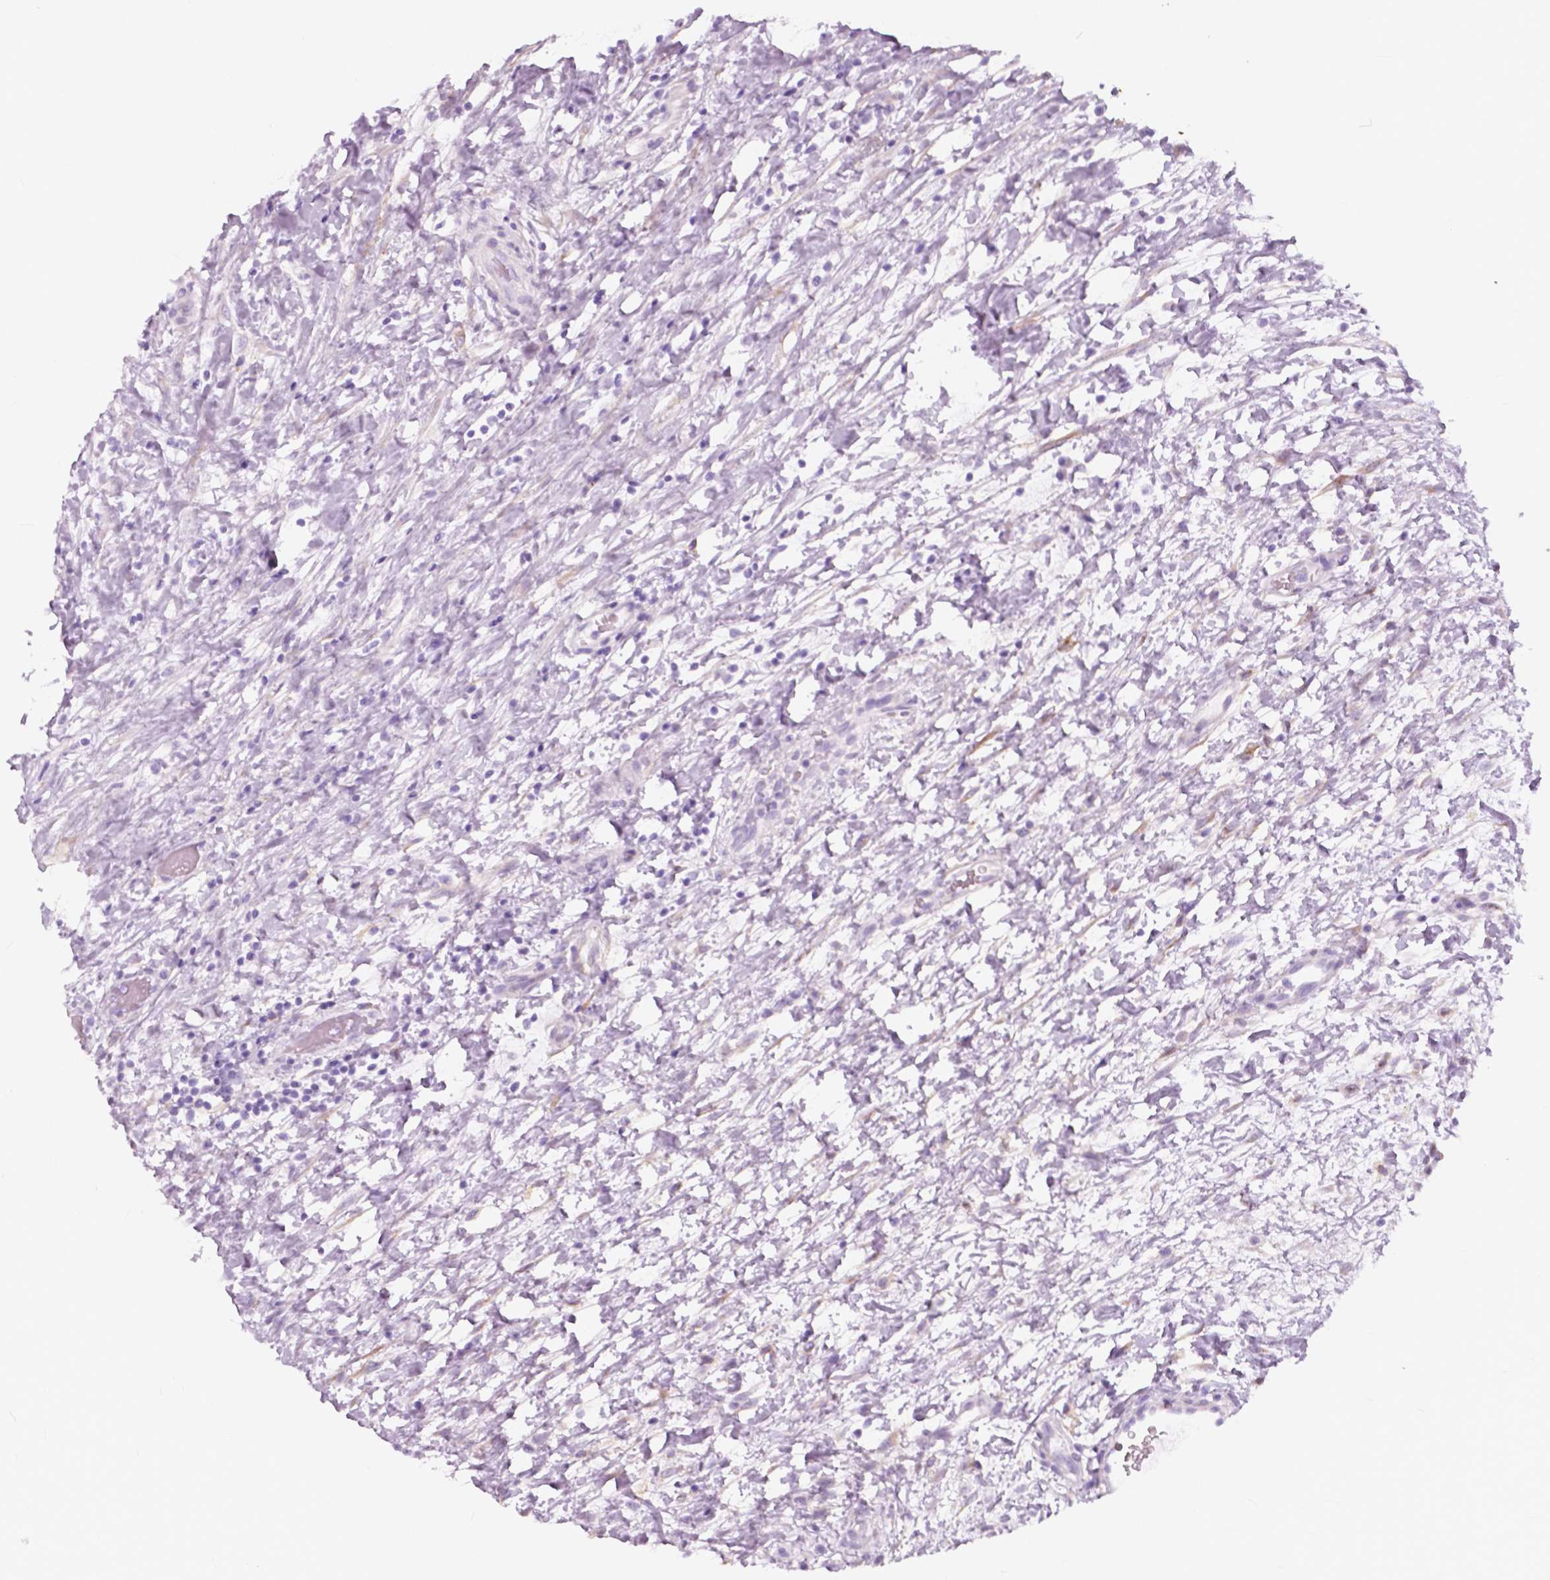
{"staining": {"intensity": "negative", "quantity": "none", "location": "none"}, "tissue": "renal cancer", "cell_type": "Tumor cells", "image_type": "cancer", "snomed": [{"axis": "morphology", "description": "Adenocarcinoma, NOS"}, {"axis": "topography", "description": "Kidney"}], "caption": "Immunohistochemistry photomicrograph of renal adenocarcinoma stained for a protein (brown), which displays no expression in tumor cells.", "gene": "FXYD2", "patient": {"sex": "male", "age": 59}}